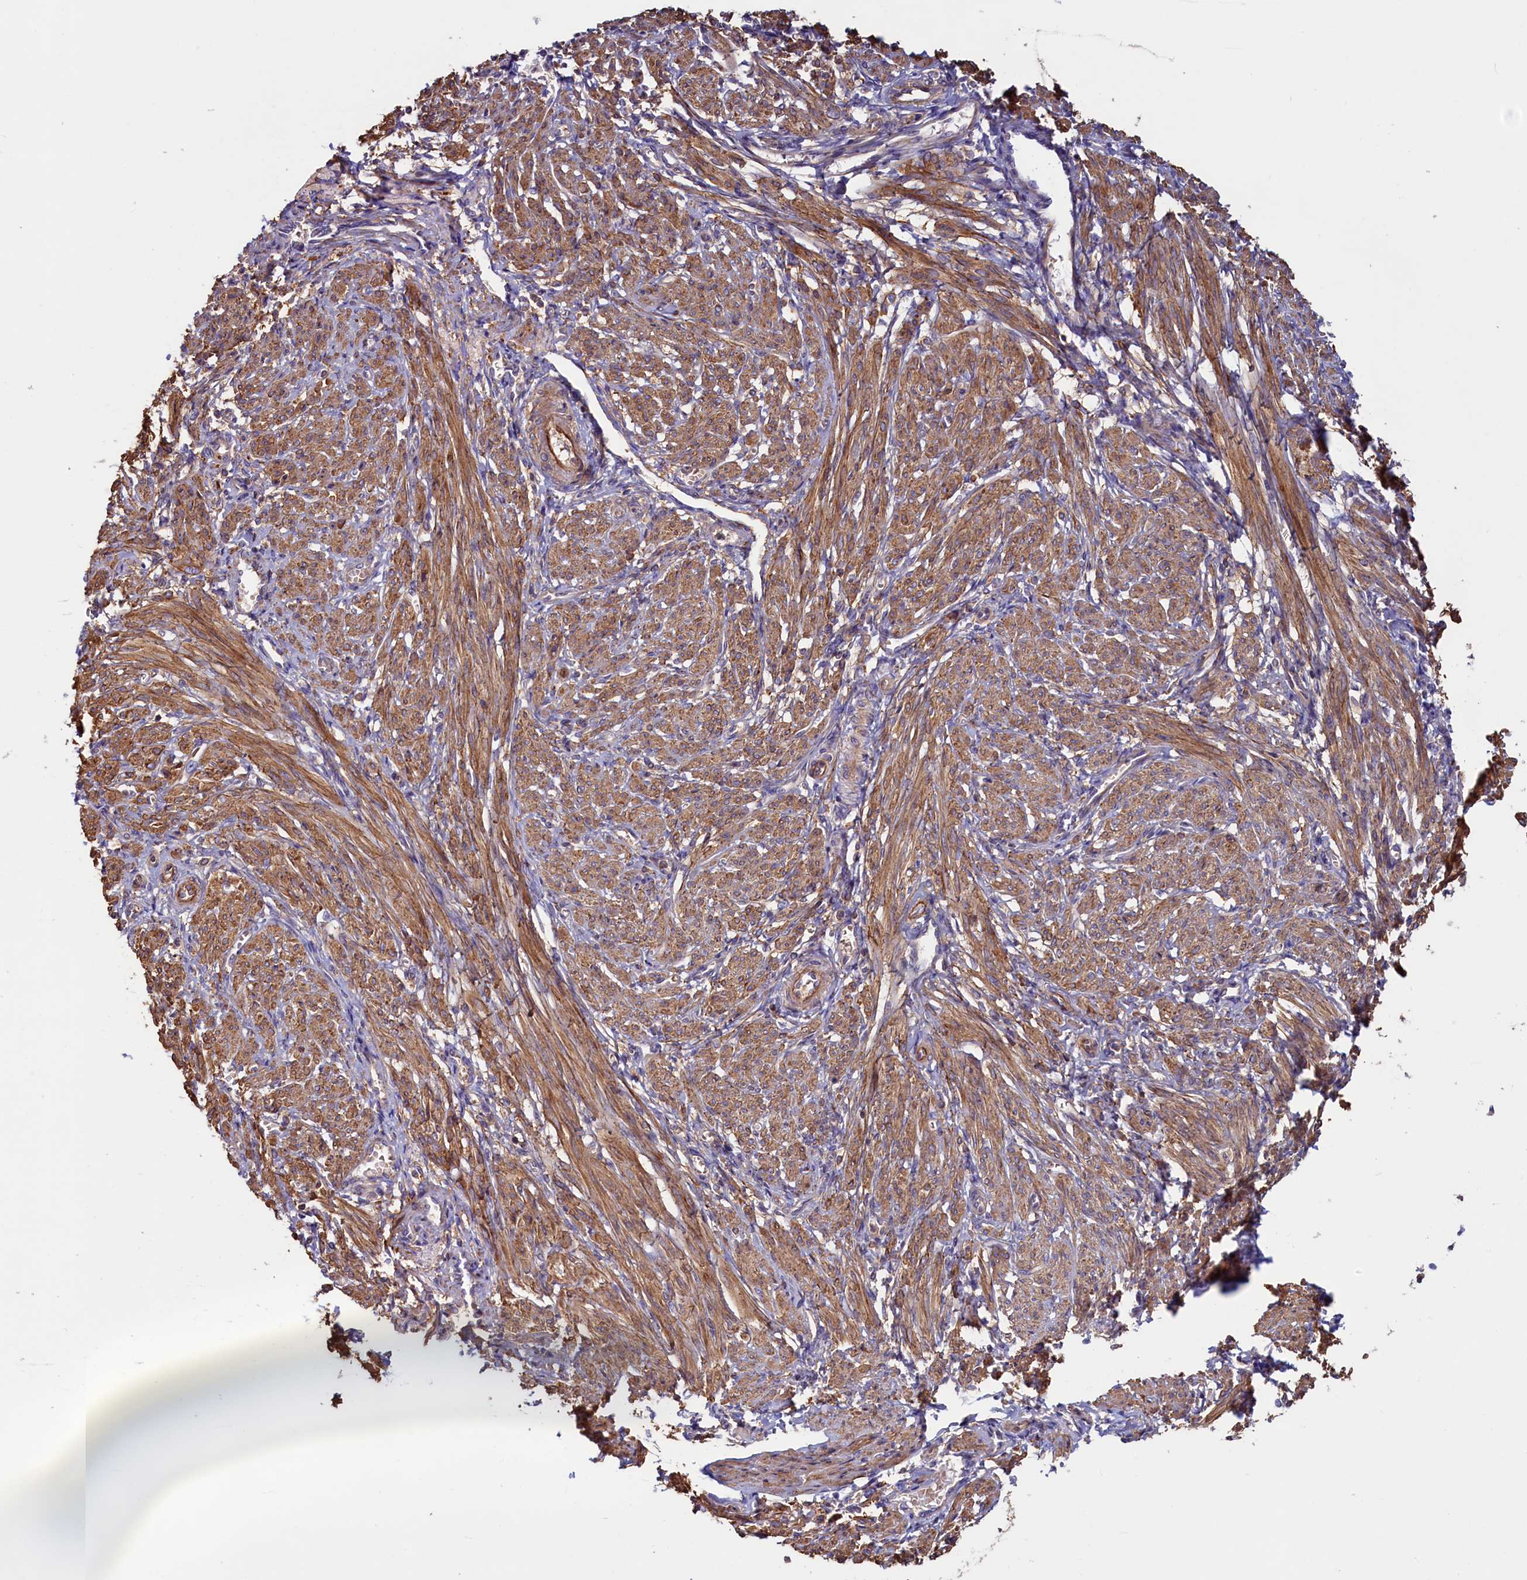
{"staining": {"intensity": "moderate", "quantity": ">75%", "location": "cytoplasmic/membranous"}, "tissue": "smooth muscle", "cell_type": "Smooth muscle cells", "image_type": "normal", "snomed": [{"axis": "morphology", "description": "Normal tissue, NOS"}, {"axis": "topography", "description": "Smooth muscle"}], "caption": "Smooth muscle cells display moderate cytoplasmic/membranous positivity in approximately >75% of cells in benign smooth muscle.", "gene": "DUOXA1", "patient": {"sex": "female", "age": 39}}